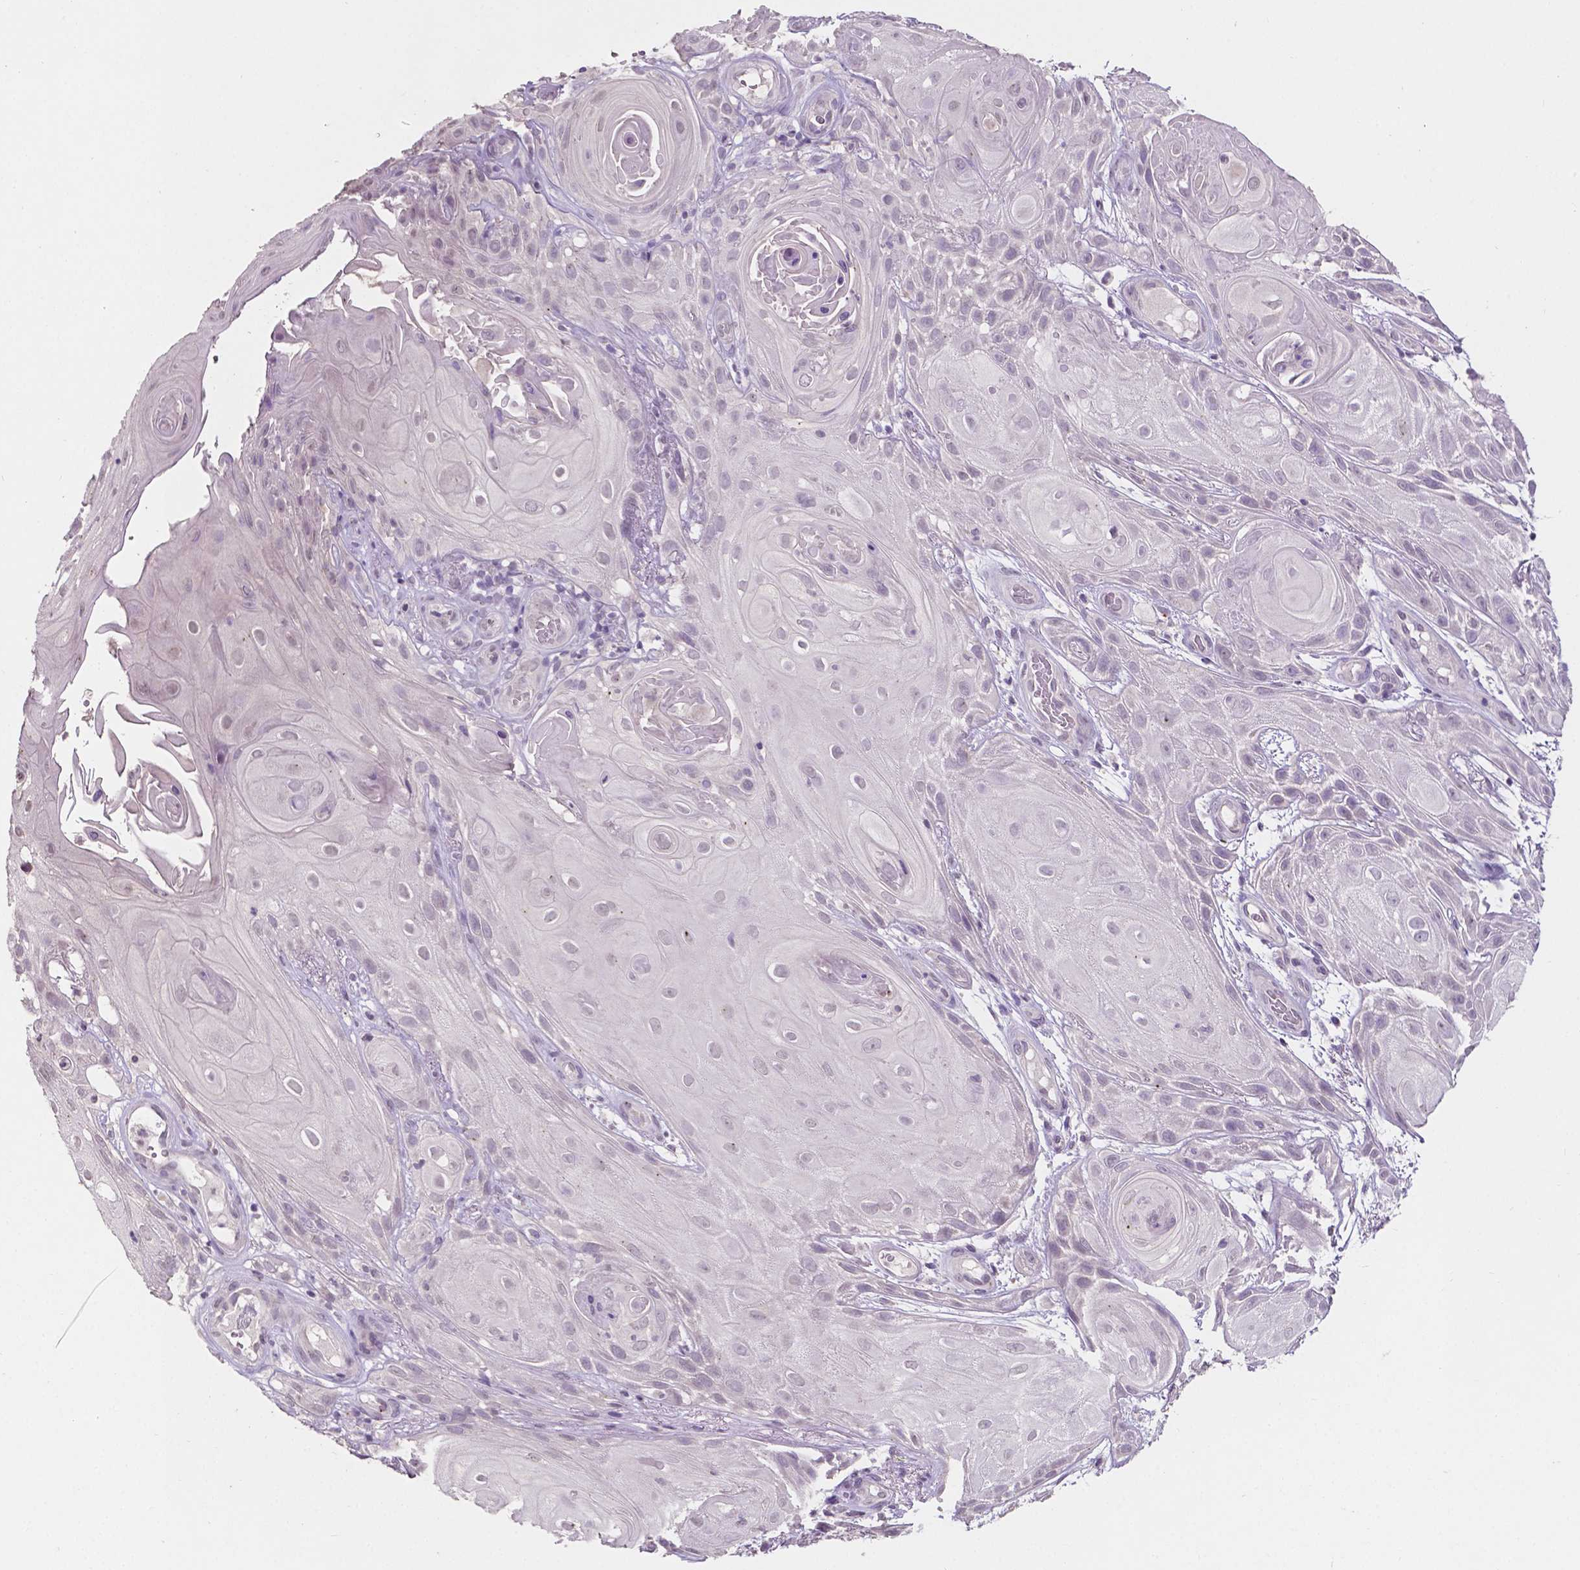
{"staining": {"intensity": "negative", "quantity": "none", "location": "none"}, "tissue": "skin cancer", "cell_type": "Tumor cells", "image_type": "cancer", "snomed": [{"axis": "morphology", "description": "Squamous cell carcinoma, NOS"}, {"axis": "topography", "description": "Skin"}], "caption": "An immunohistochemistry photomicrograph of skin cancer (squamous cell carcinoma) is shown. There is no staining in tumor cells of skin cancer (squamous cell carcinoma).", "gene": "TAL1", "patient": {"sex": "male", "age": 62}}